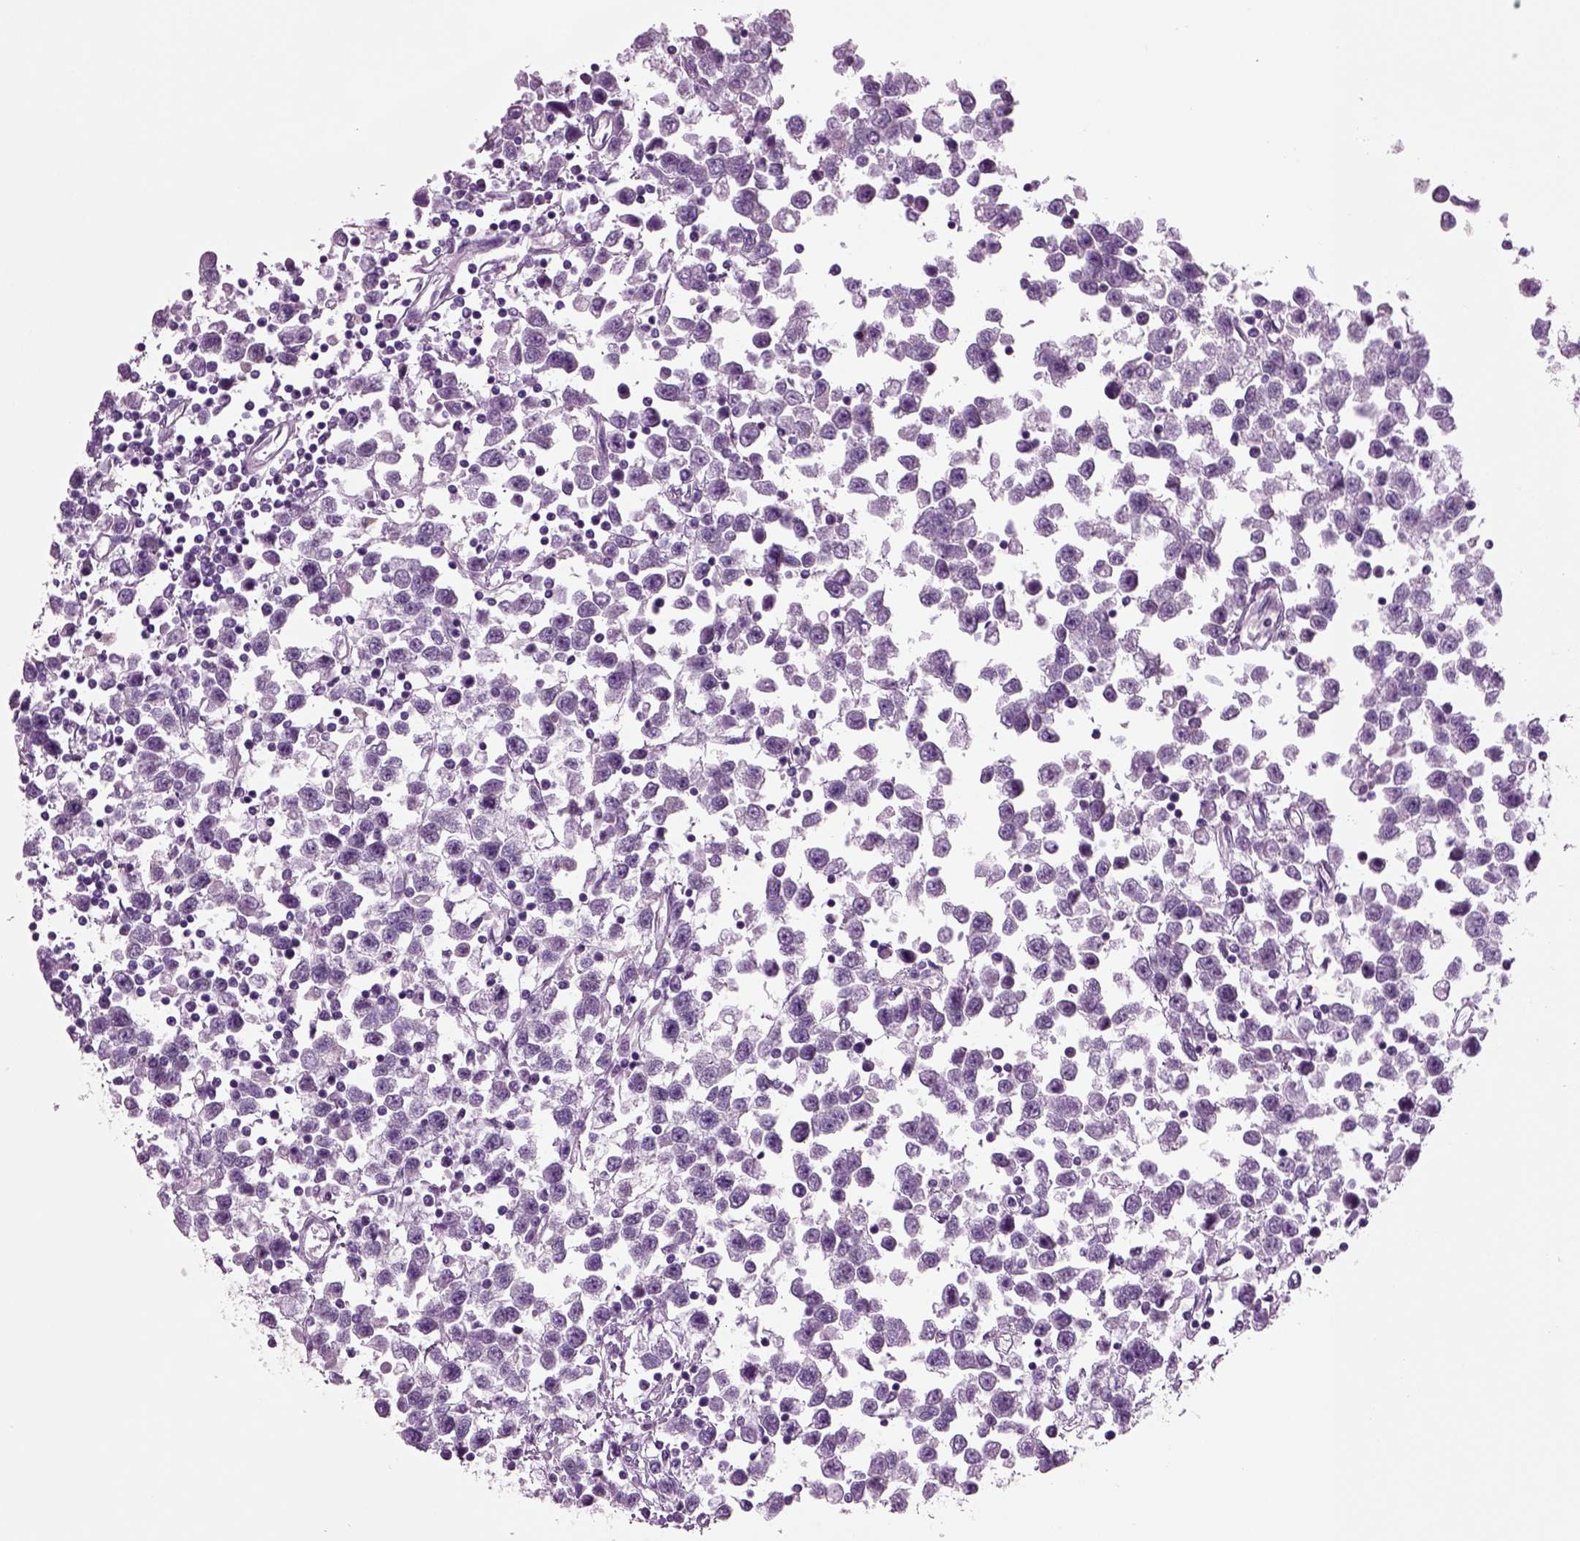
{"staining": {"intensity": "negative", "quantity": "none", "location": "none"}, "tissue": "testis cancer", "cell_type": "Tumor cells", "image_type": "cancer", "snomed": [{"axis": "morphology", "description": "Seminoma, NOS"}, {"axis": "topography", "description": "Testis"}], "caption": "Micrograph shows no protein positivity in tumor cells of testis cancer tissue.", "gene": "CRABP1", "patient": {"sex": "male", "age": 34}}